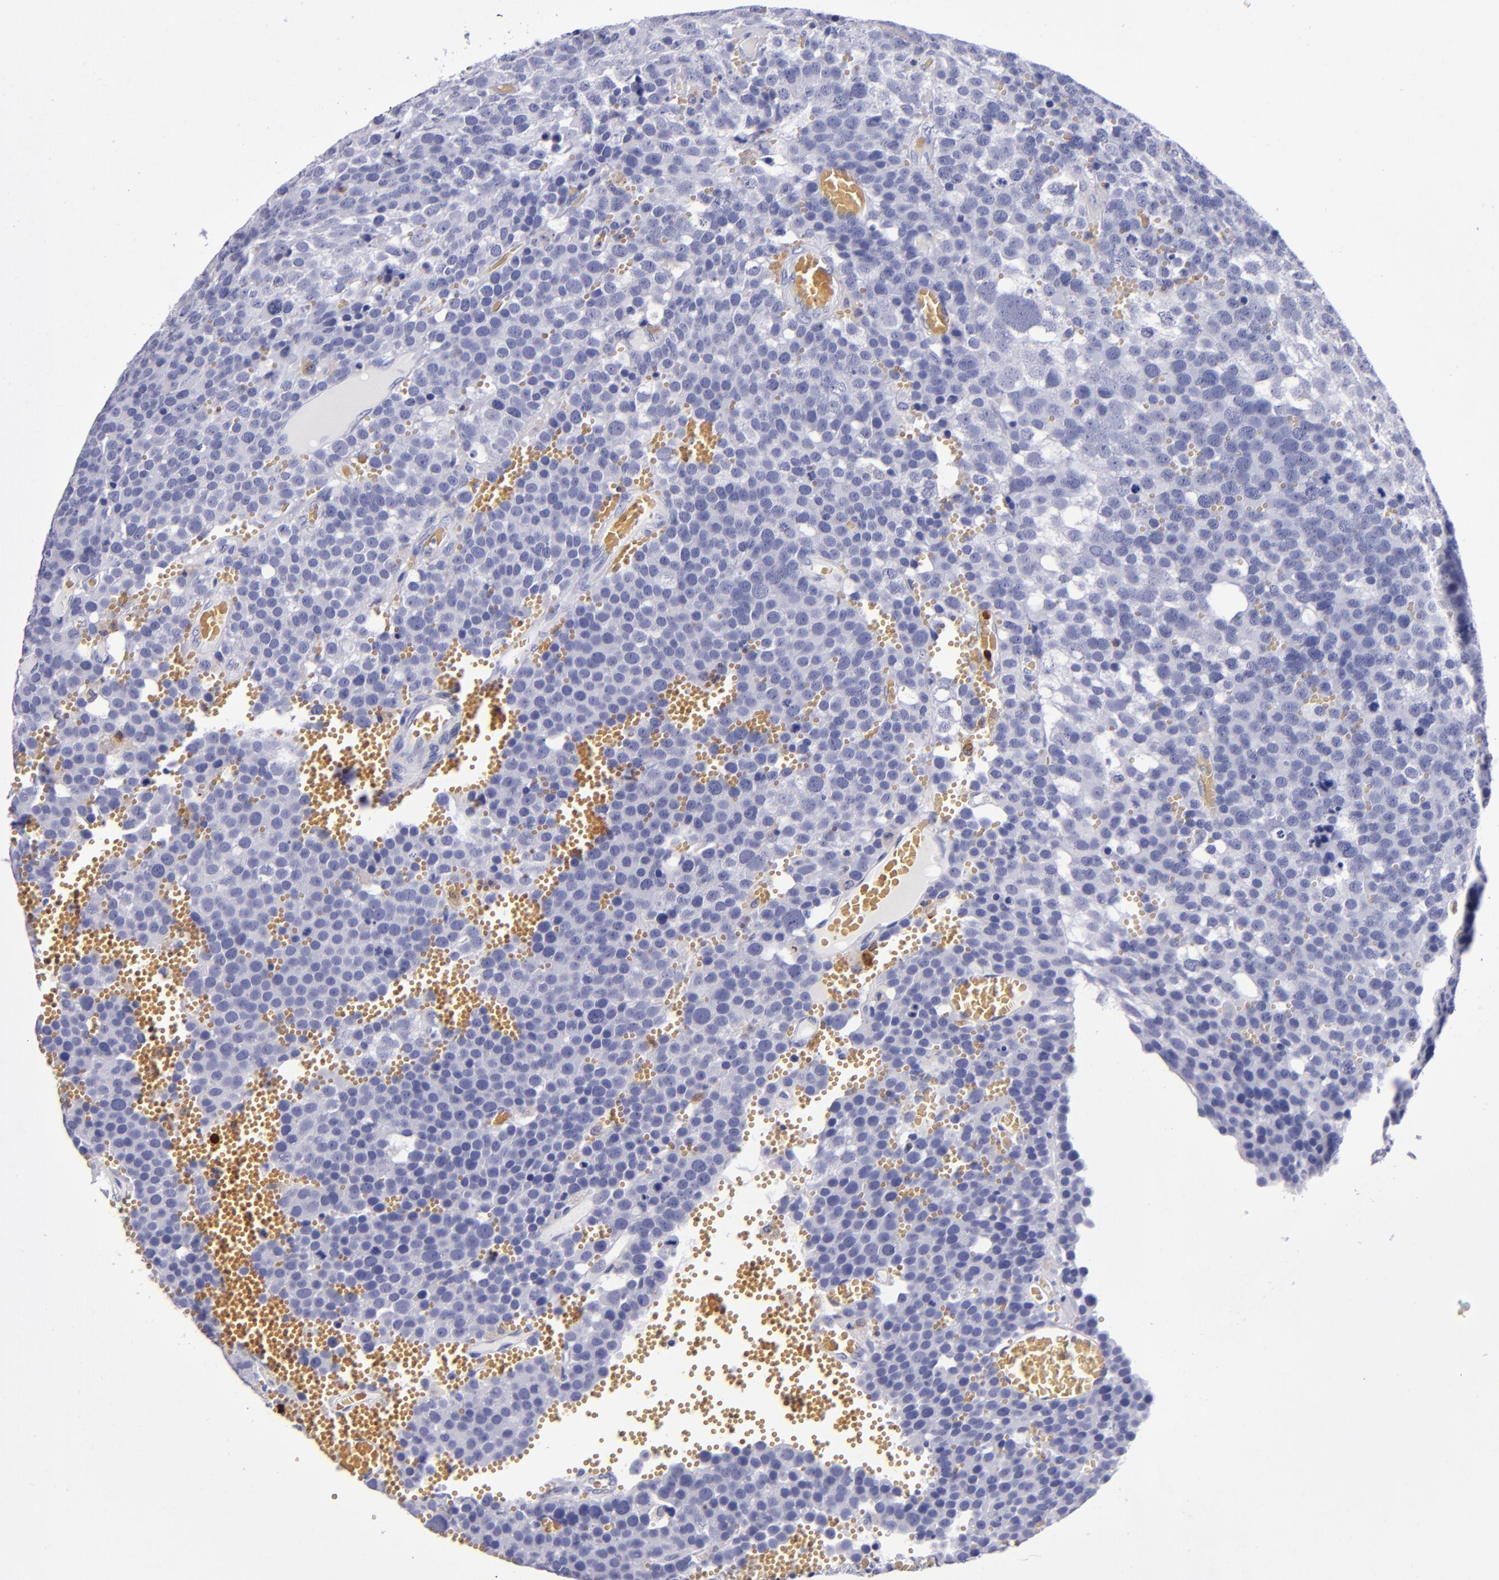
{"staining": {"intensity": "negative", "quantity": "none", "location": "none"}, "tissue": "testis cancer", "cell_type": "Tumor cells", "image_type": "cancer", "snomed": [{"axis": "morphology", "description": "Seminoma, NOS"}, {"axis": "topography", "description": "Testis"}], "caption": "There is no significant expression in tumor cells of testis seminoma.", "gene": "S100A8", "patient": {"sex": "male", "age": 71}}